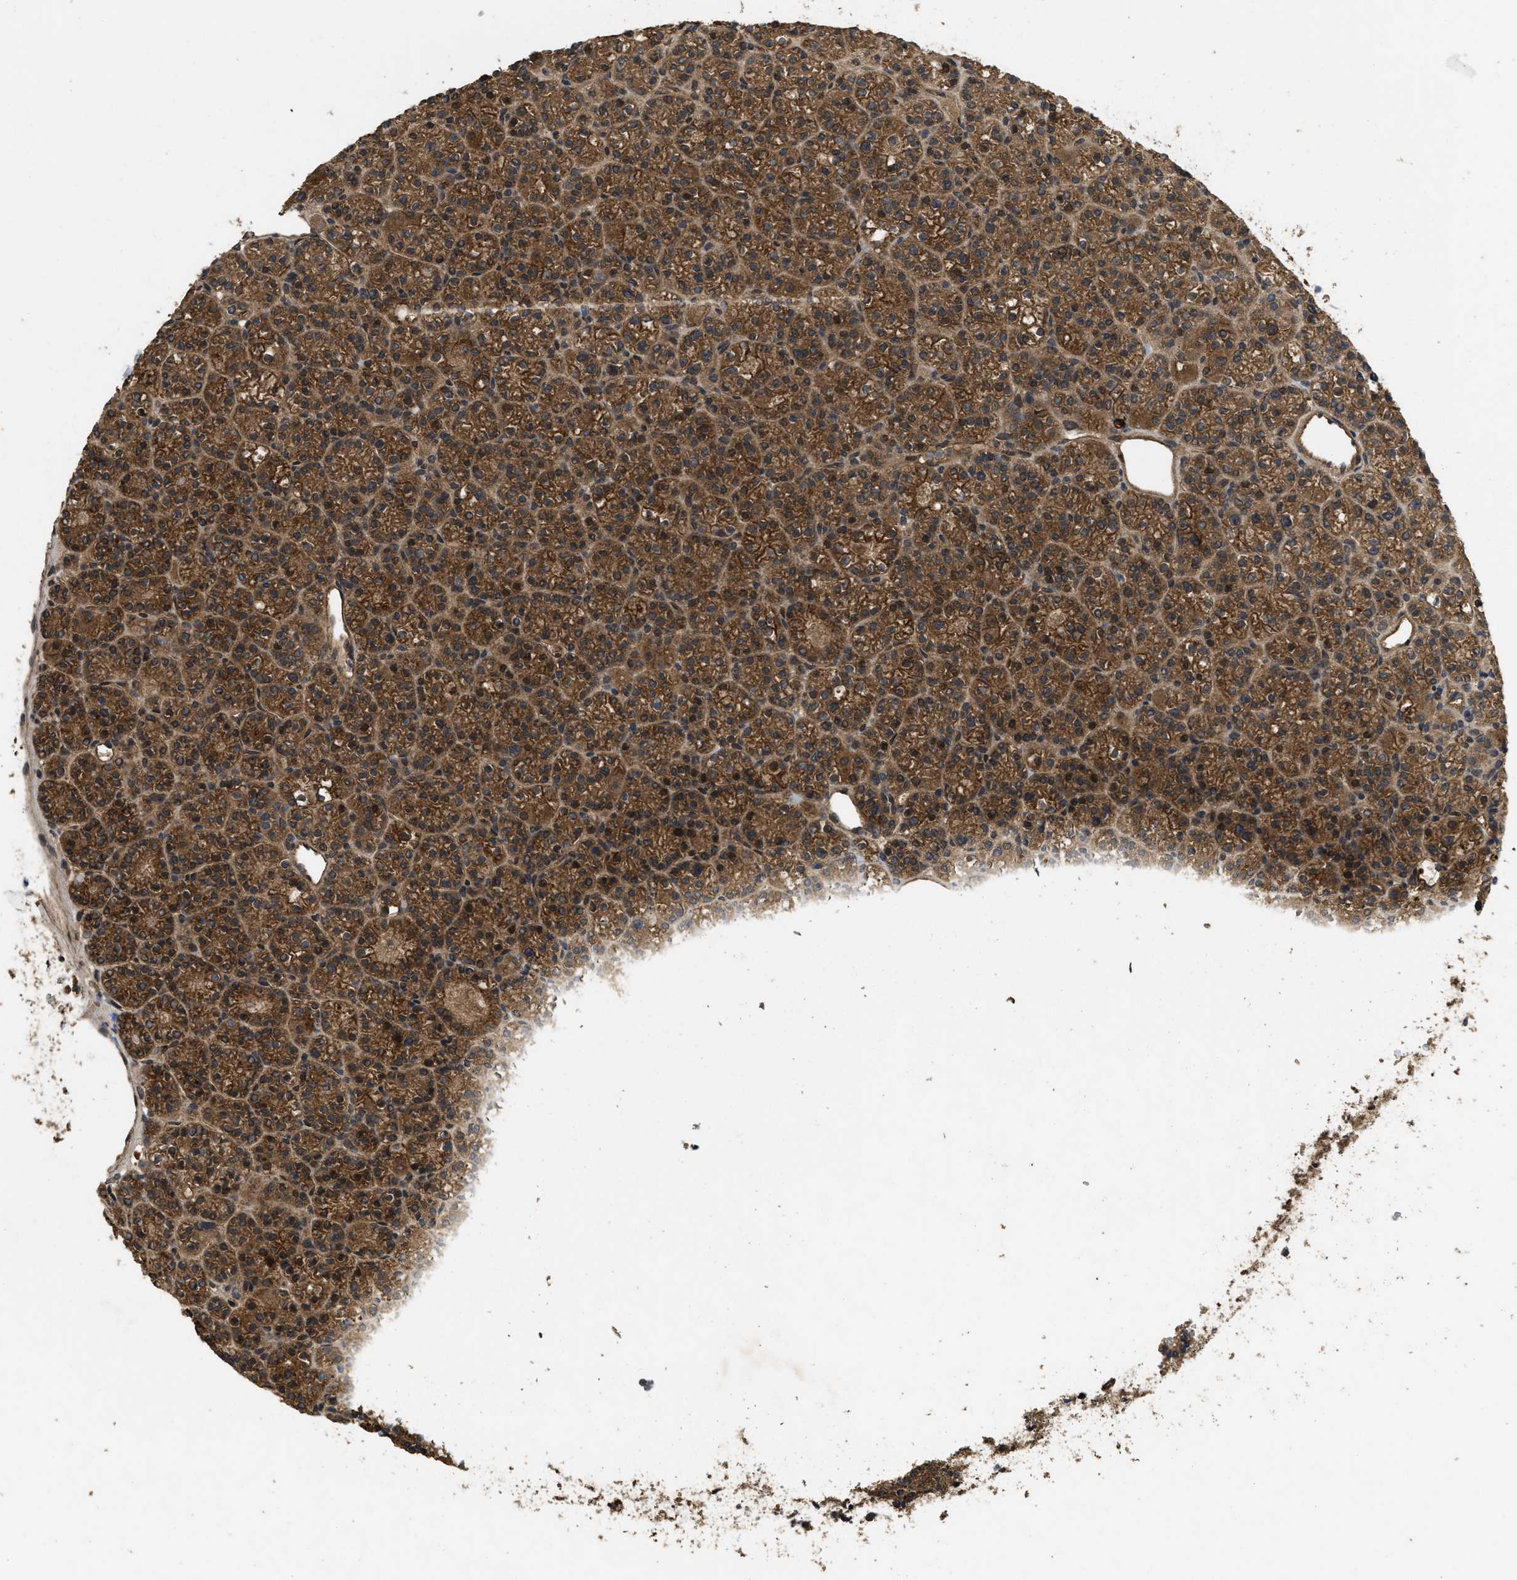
{"staining": {"intensity": "strong", "quantity": ">75%", "location": "cytoplasmic/membranous"}, "tissue": "parathyroid gland", "cell_type": "Glandular cells", "image_type": "normal", "snomed": [{"axis": "morphology", "description": "Normal tissue, NOS"}, {"axis": "morphology", "description": "Adenoma, NOS"}, {"axis": "topography", "description": "Parathyroid gland"}], "caption": "IHC staining of normal parathyroid gland, which exhibits high levels of strong cytoplasmic/membranous positivity in approximately >75% of glandular cells indicating strong cytoplasmic/membranous protein expression. The staining was performed using DAB (3,3'-diaminobenzidine) (brown) for protein detection and nuclei were counterstained in hematoxylin (blue).", "gene": "FZD6", "patient": {"sex": "female", "age": 64}}